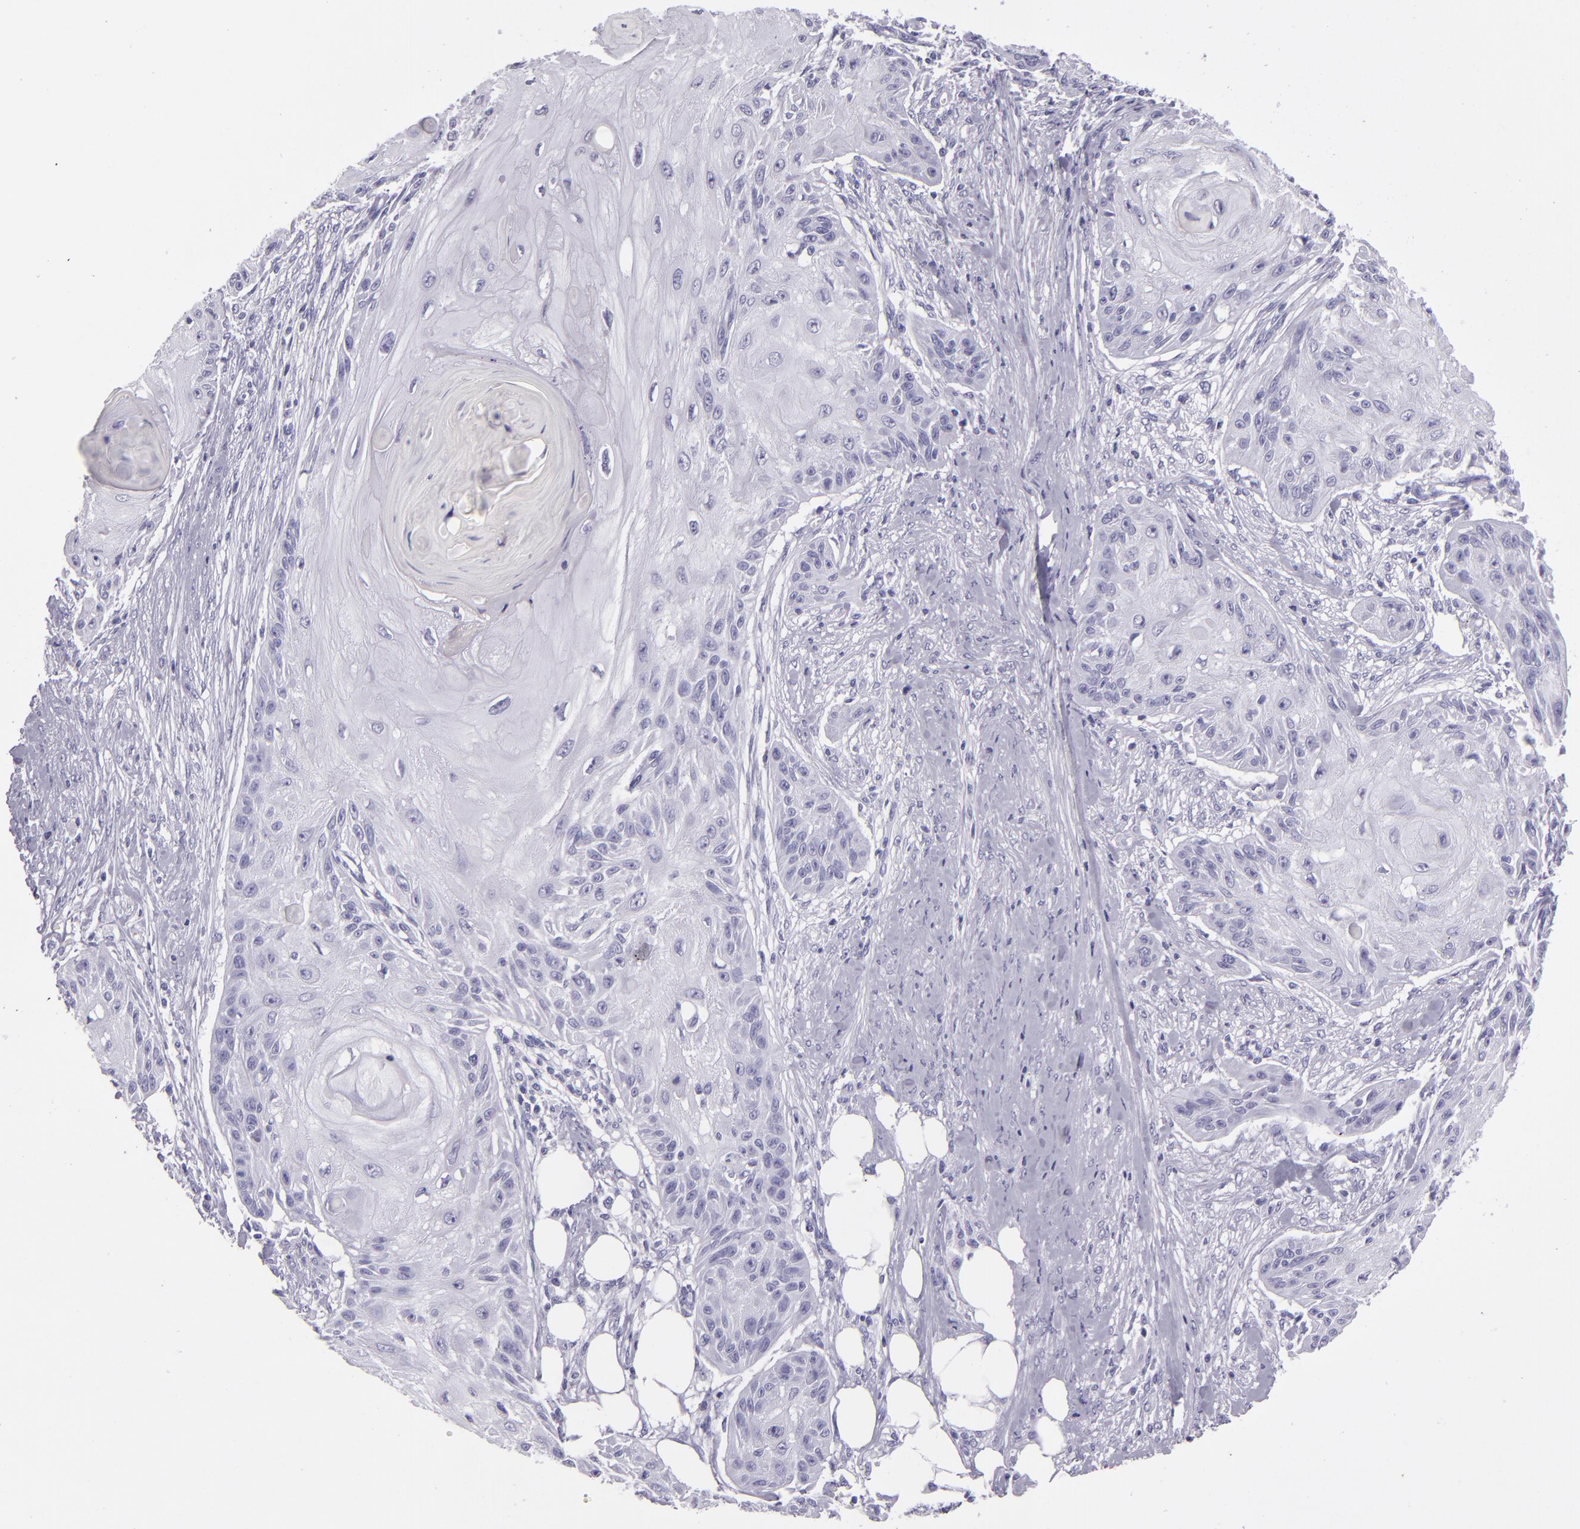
{"staining": {"intensity": "negative", "quantity": "none", "location": "none"}, "tissue": "skin cancer", "cell_type": "Tumor cells", "image_type": "cancer", "snomed": [{"axis": "morphology", "description": "Squamous cell carcinoma, NOS"}, {"axis": "topography", "description": "Skin"}], "caption": "An immunohistochemistry photomicrograph of skin cancer (squamous cell carcinoma) is shown. There is no staining in tumor cells of skin cancer (squamous cell carcinoma).", "gene": "CR2", "patient": {"sex": "female", "age": 88}}